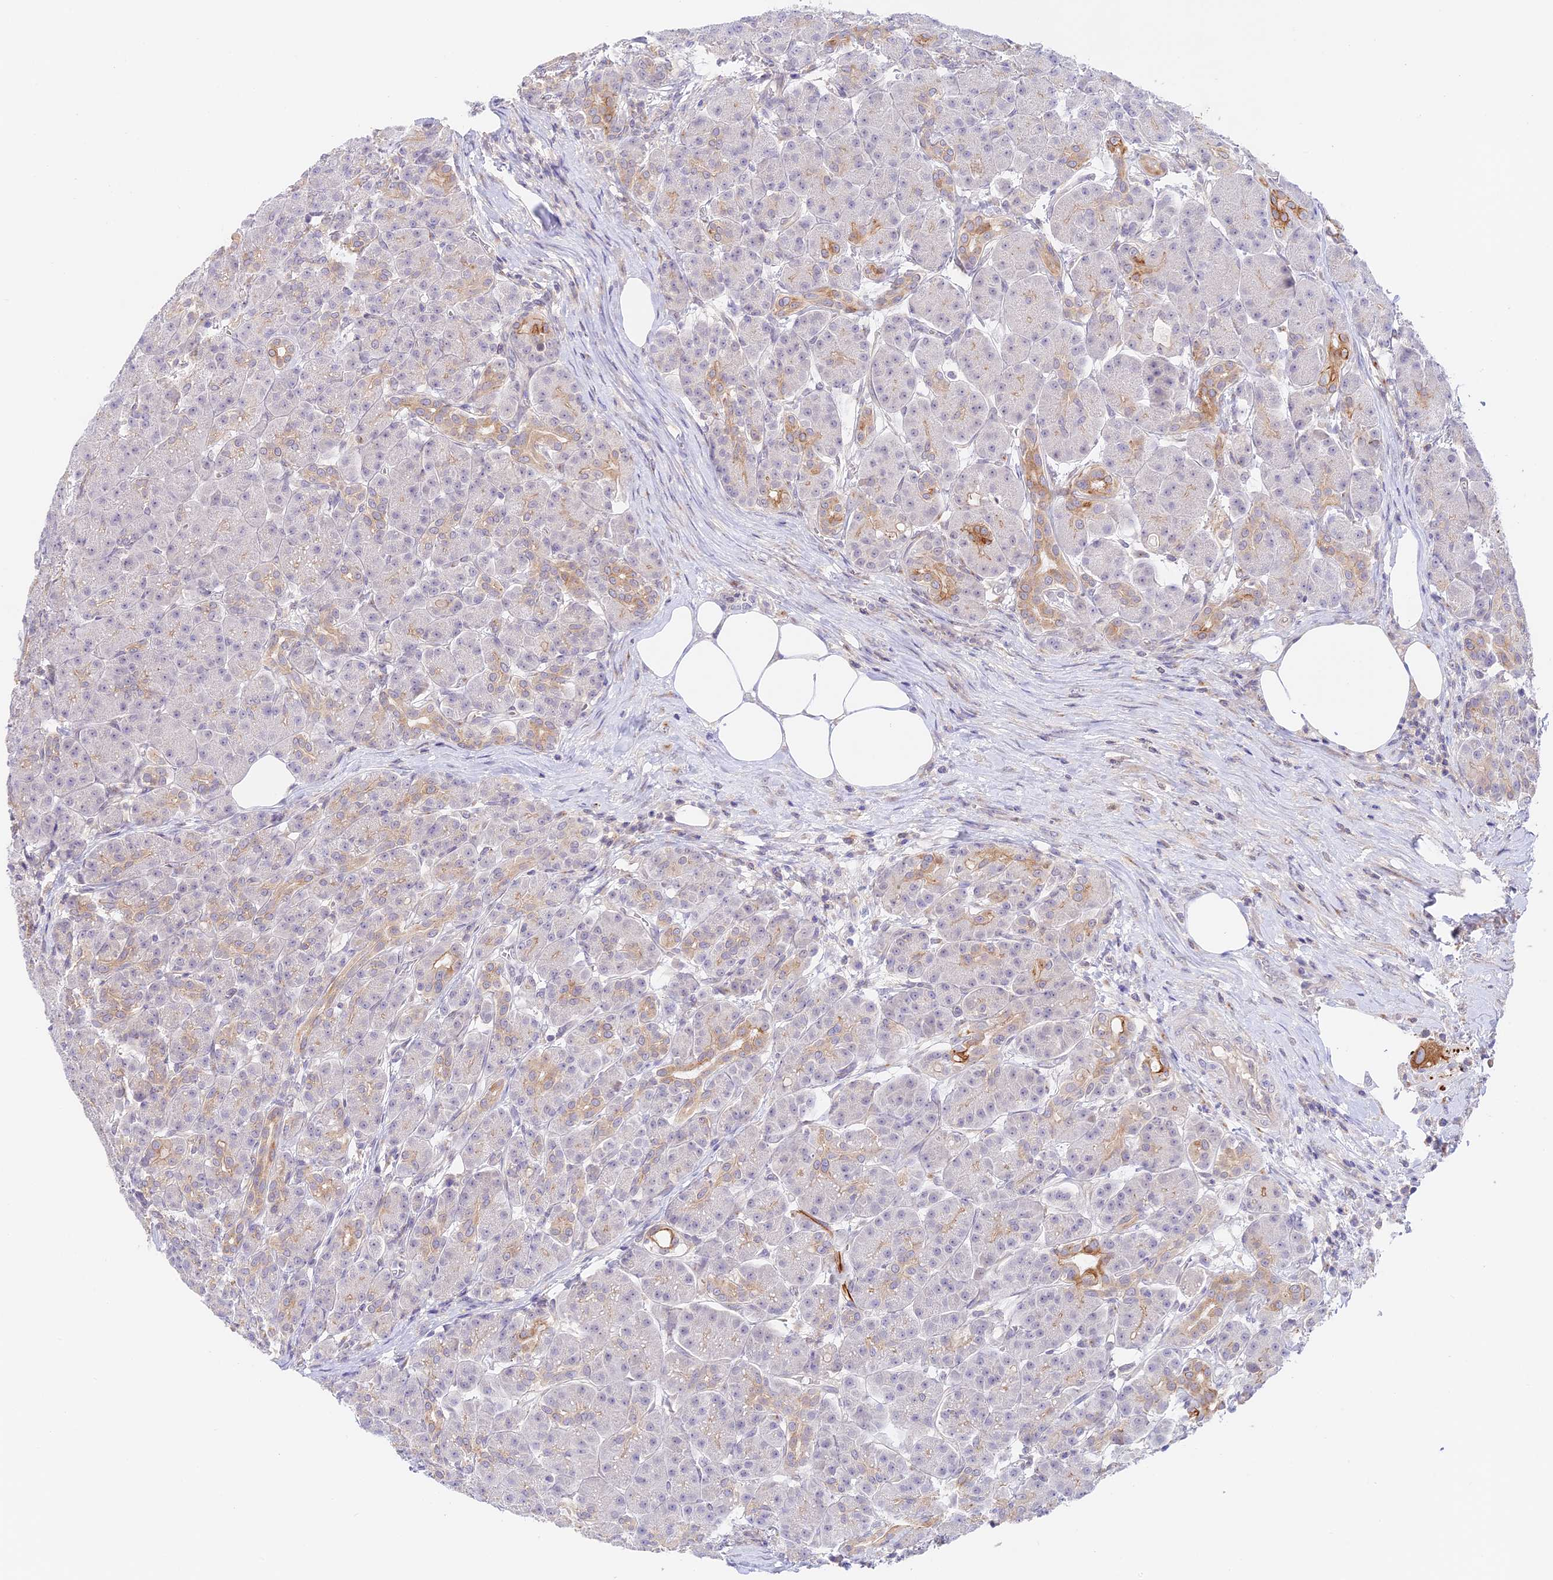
{"staining": {"intensity": "moderate", "quantity": "<25%", "location": "cytoplasmic/membranous"}, "tissue": "pancreas", "cell_type": "Exocrine glandular cells", "image_type": "normal", "snomed": [{"axis": "morphology", "description": "Normal tissue, NOS"}, {"axis": "topography", "description": "Pancreas"}], "caption": "Normal pancreas displays moderate cytoplasmic/membranous staining in about <25% of exocrine glandular cells.", "gene": "CAMSAP3", "patient": {"sex": "male", "age": 63}}